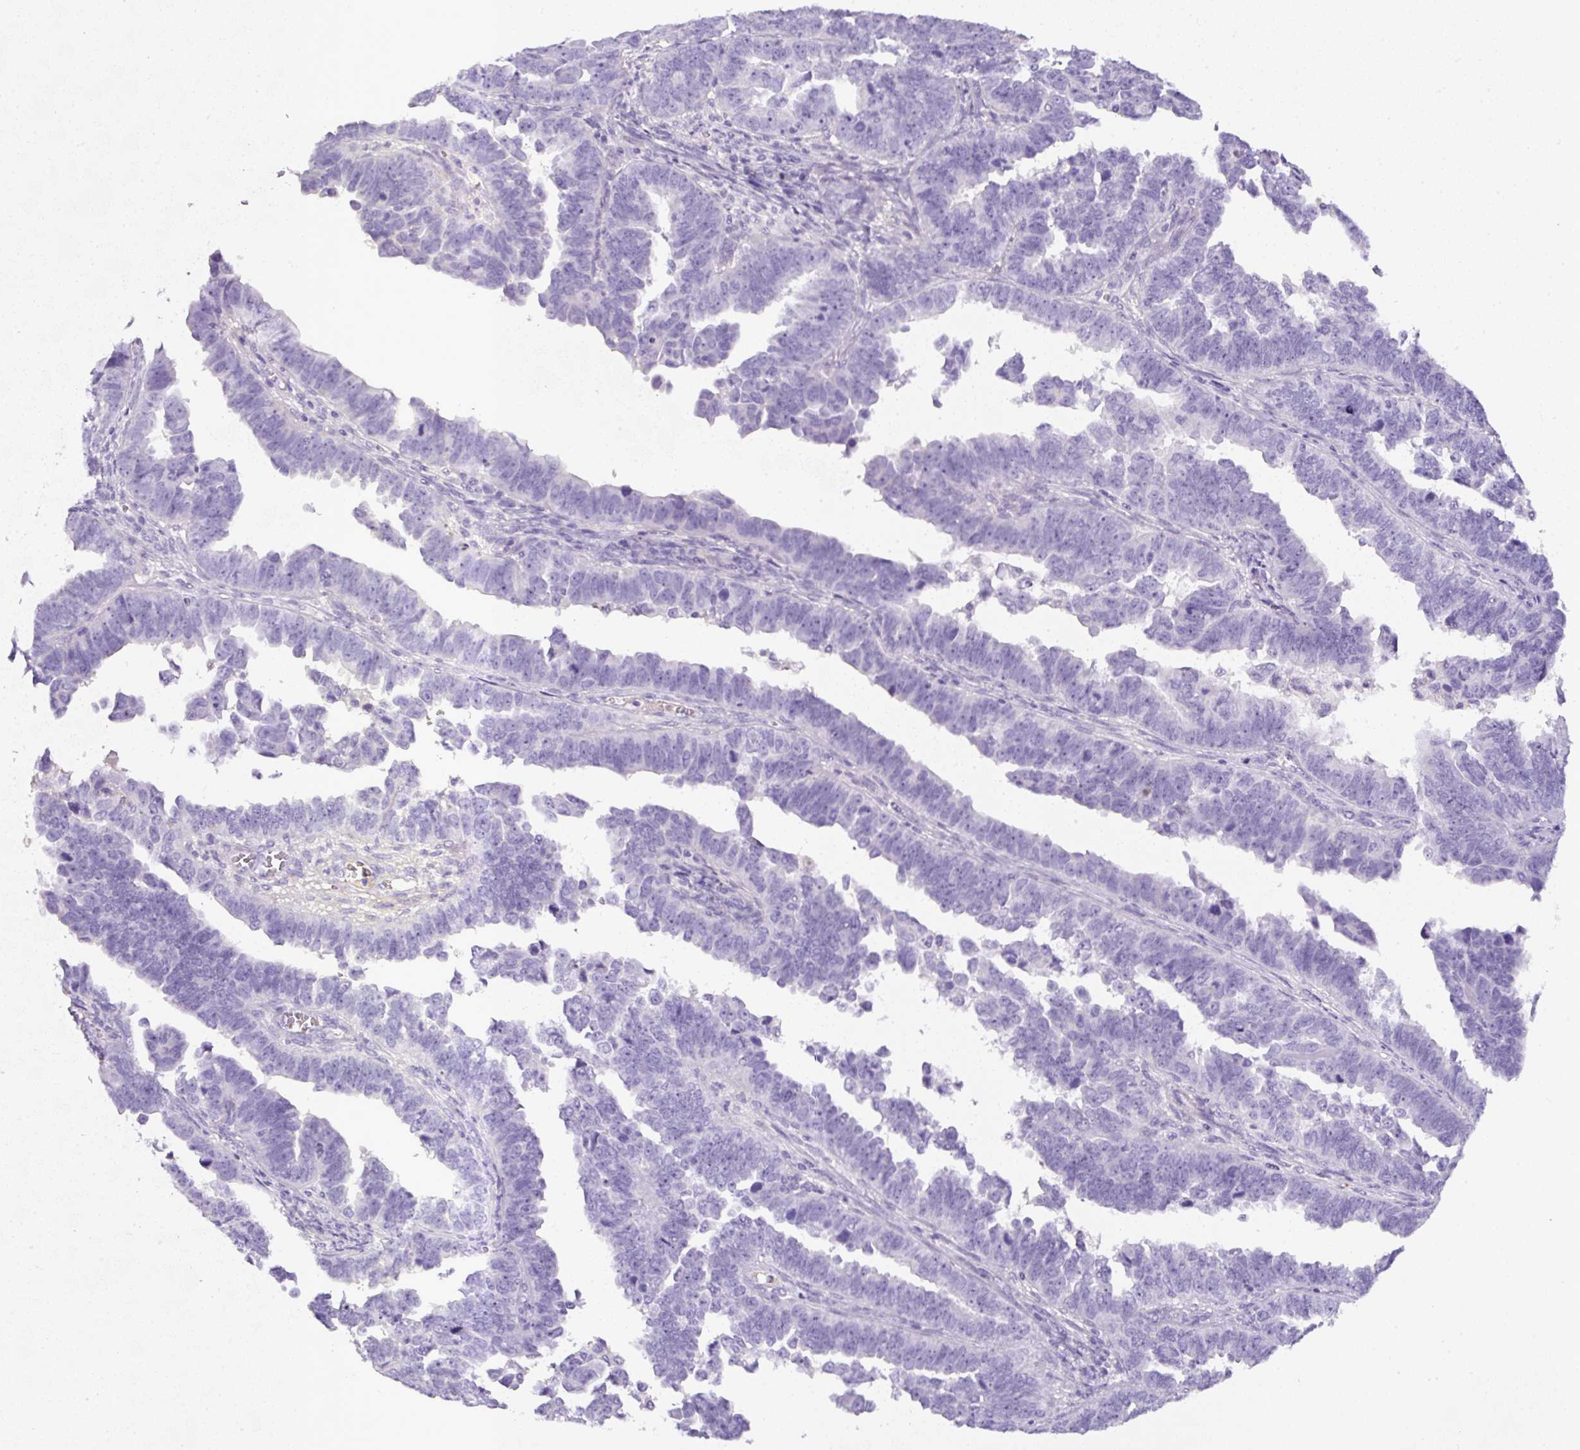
{"staining": {"intensity": "negative", "quantity": "none", "location": "none"}, "tissue": "endometrial cancer", "cell_type": "Tumor cells", "image_type": "cancer", "snomed": [{"axis": "morphology", "description": "Adenocarcinoma, NOS"}, {"axis": "topography", "description": "Endometrium"}], "caption": "IHC of human endometrial adenocarcinoma displays no staining in tumor cells. (Brightfield microscopy of DAB immunohistochemistry (IHC) at high magnification).", "gene": "OR14A2", "patient": {"sex": "female", "age": 75}}